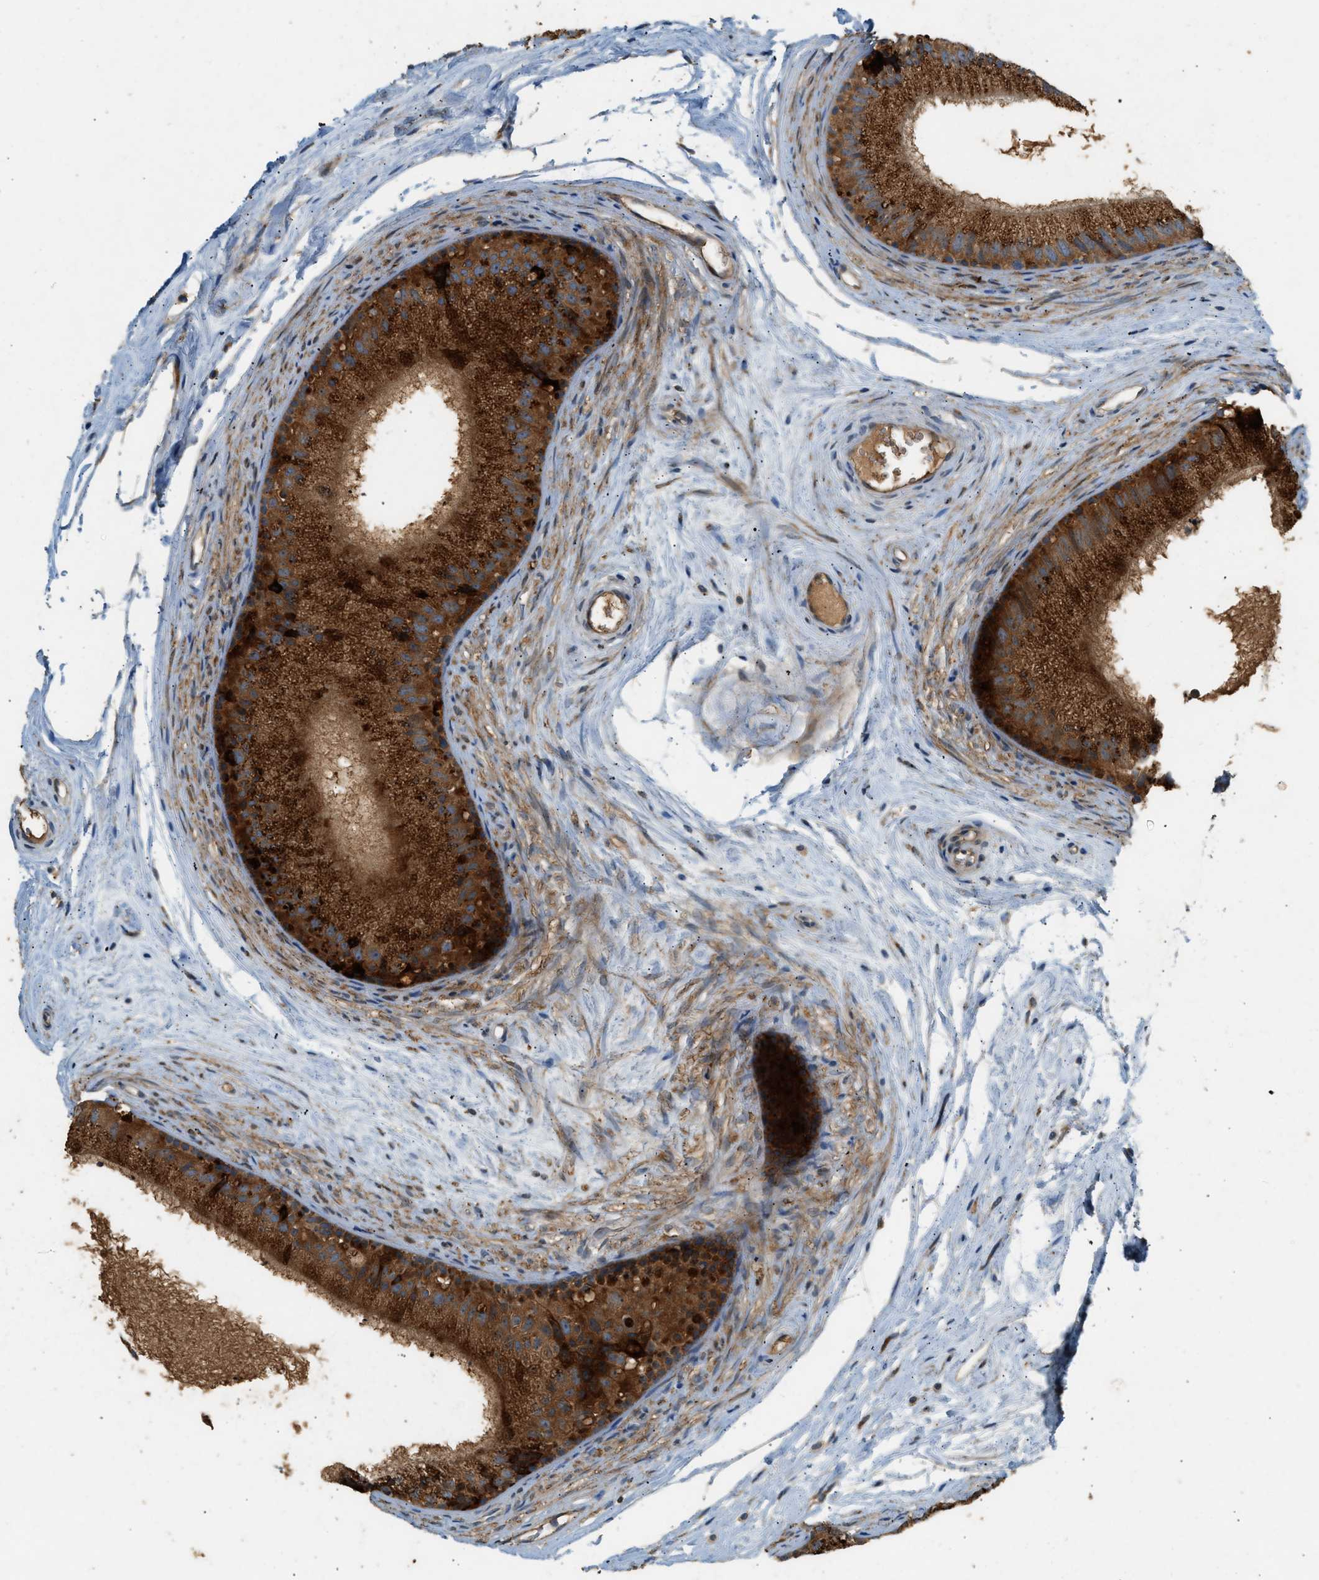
{"staining": {"intensity": "strong", "quantity": ">75%", "location": "cytoplasmic/membranous"}, "tissue": "epididymis", "cell_type": "Glandular cells", "image_type": "normal", "snomed": [{"axis": "morphology", "description": "Normal tissue, NOS"}, {"axis": "topography", "description": "Epididymis"}], "caption": "Immunohistochemistry (IHC) staining of unremarkable epididymis, which shows high levels of strong cytoplasmic/membranous positivity in about >75% of glandular cells indicating strong cytoplasmic/membranous protein positivity. The staining was performed using DAB (brown) for protein detection and nuclei were counterstained in hematoxylin (blue).", "gene": "CTSB", "patient": {"sex": "male", "age": 56}}